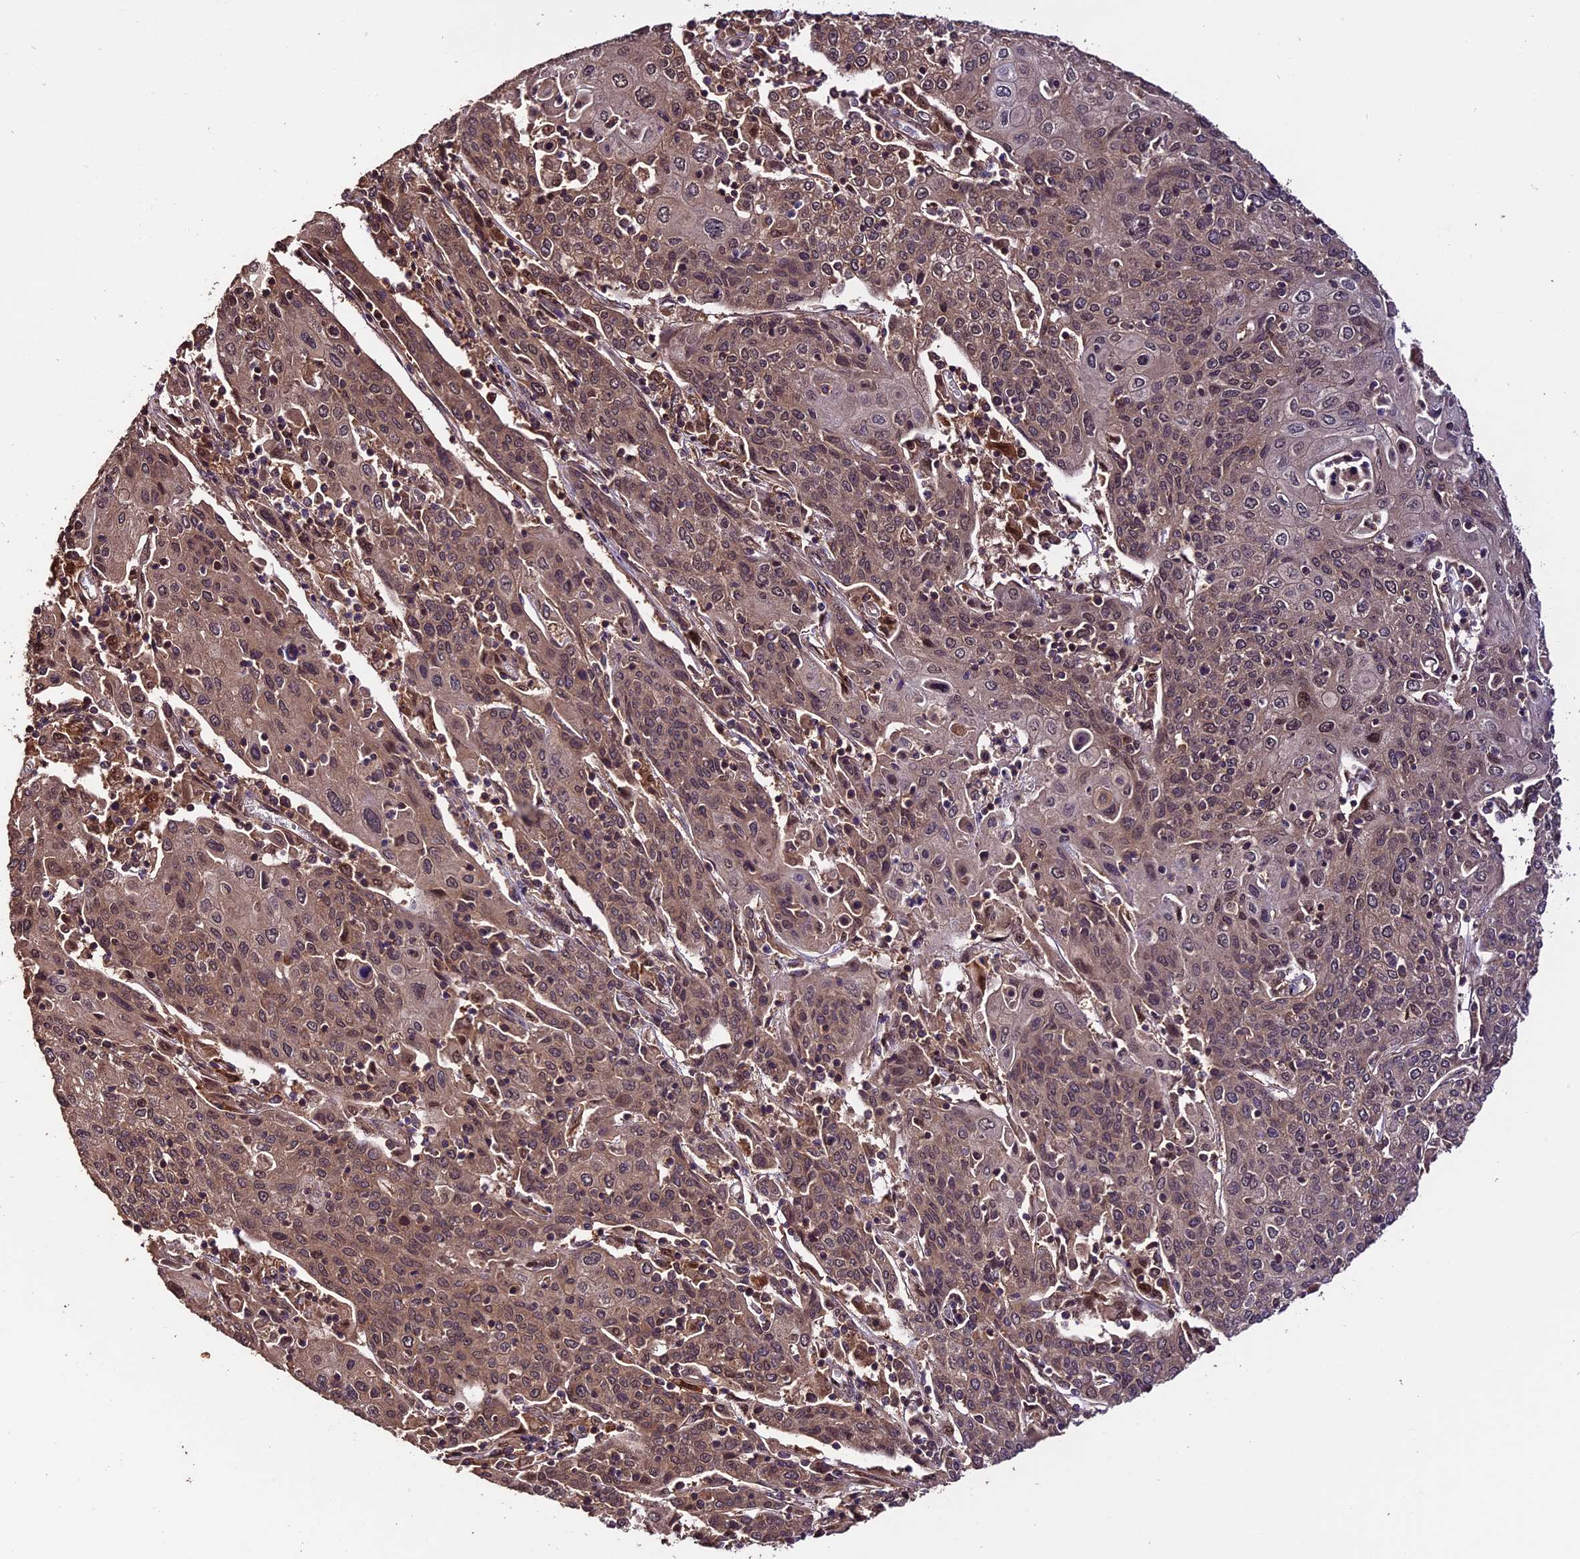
{"staining": {"intensity": "moderate", "quantity": ">75%", "location": "cytoplasmic/membranous"}, "tissue": "cervical cancer", "cell_type": "Tumor cells", "image_type": "cancer", "snomed": [{"axis": "morphology", "description": "Squamous cell carcinoma, NOS"}, {"axis": "topography", "description": "Cervix"}], "caption": "Cervical squamous cell carcinoma stained with DAB IHC exhibits medium levels of moderate cytoplasmic/membranous expression in approximately >75% of tumor cells.", "gene": "TRMT1", "patient": {"sex": "female", "age": 67}}